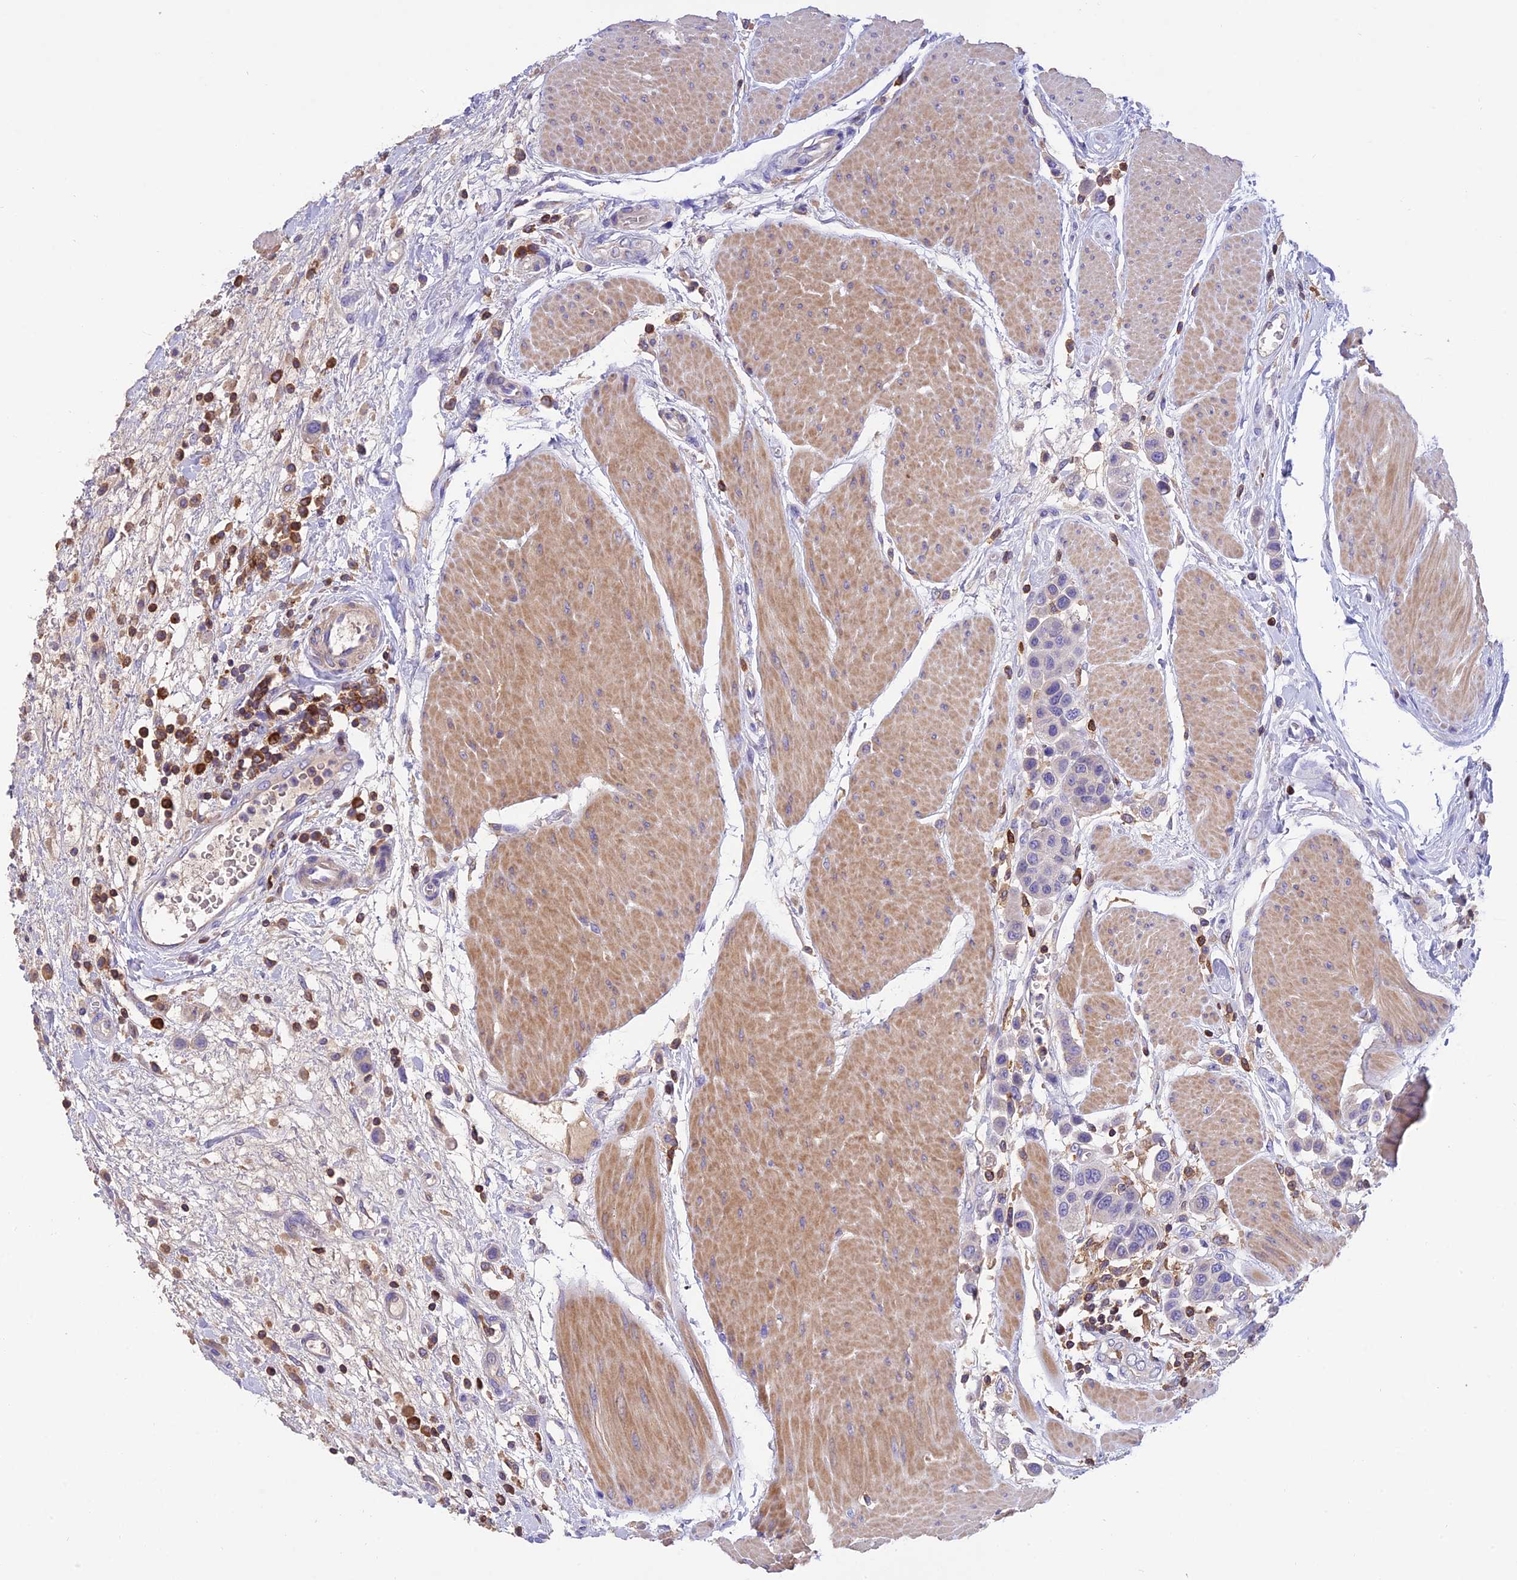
{"staining": {"intensity": "negative", "quantity": "none", "location": "none"}, "tissue": "urothelial cancer", "cell_type": "Tumor cells", "image_type": "cancer", "snomed": [{"axis": "morphology", "description": "Urothelial carcinoma, High grade"}, {"axis": "topography", "description": "Urinary bladder"}], "caption": "Image shows no significant protein staining in tumor cells of urothelial cancer.", "gene": "LPXN", "patient": {"sex": "male", "age": 50}}